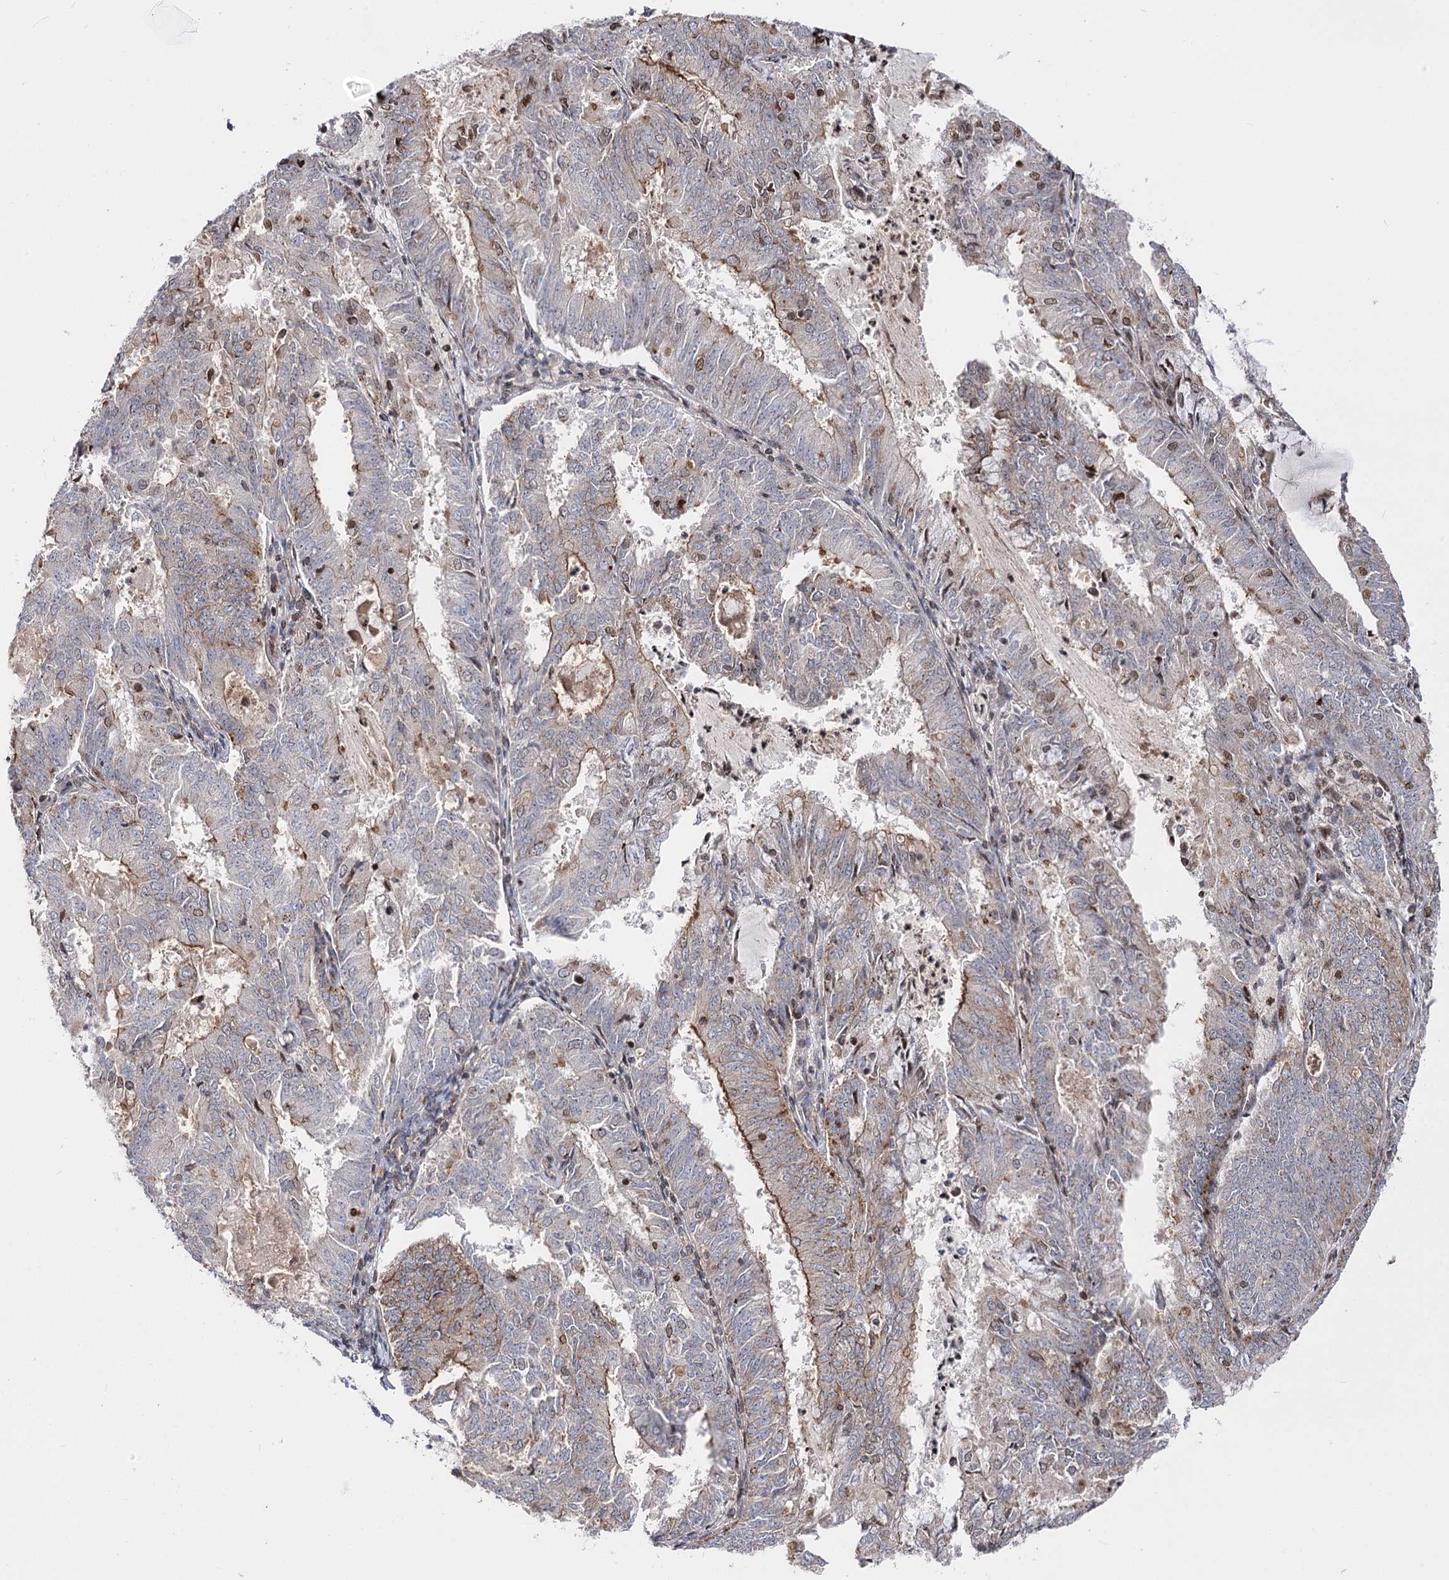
{"staining": {"intensity": "moderate", "quantity": "25%-75%", "location": "cytoplasmic/membranous"}, "tissue": "endometrial cancer", "cell_type": "Tumor cells", "image_type": "cancer", "snomed": [{"axis": "morphology", "description": "Adenocarcinoma, NOS"}, {"axis": "topography", "description": "Endometrium"}], "caption": "The micrograph shows immunohistochemical staining of endometrial adenocarcinoma. There is moderate cytoplasmic/membranous expression is appreciated in about 25%-75% of tumor cells.", "gene": "ZFYVE27", "patient": {"sex": "female", "age": 57}}